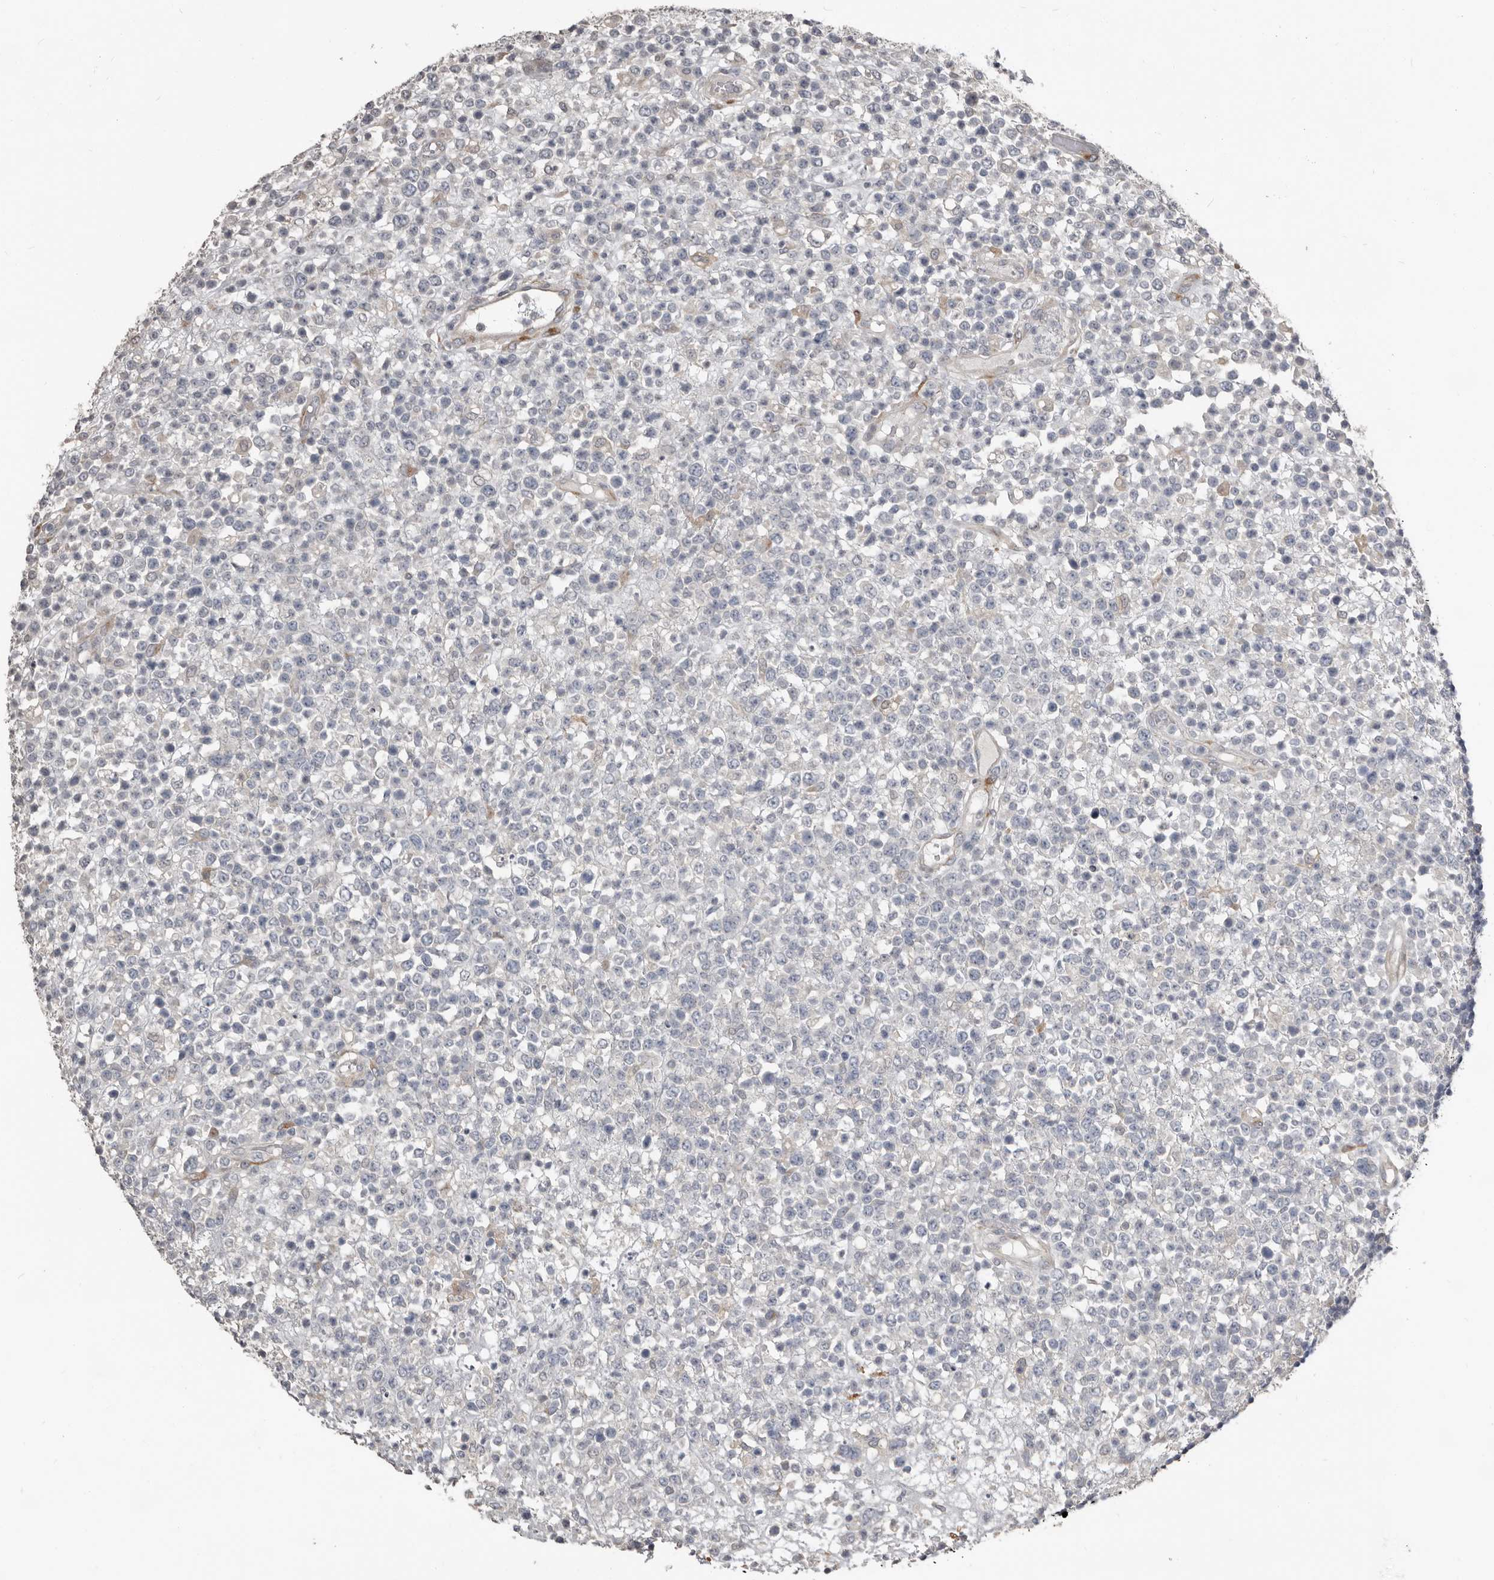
{"staining": {"intensity": "negative", "quantity": "none", "location": "none"}, "tissue": "lymphoma", "cell_type": "Tumor cells", "image_type": "cancer", "snomed": [{"axis": "morphology", "description": "Malignant lymphoma, non-Hodgkin's type, High grade"}, {"axis": "topography", "description": "Colon"}], "caption": "A micrograph of lymphoma stained for a protein exhibits no brown staining in tumor cells.", "gene": "KCNJ8", "patient": {"sex": "female", "age": 53}}